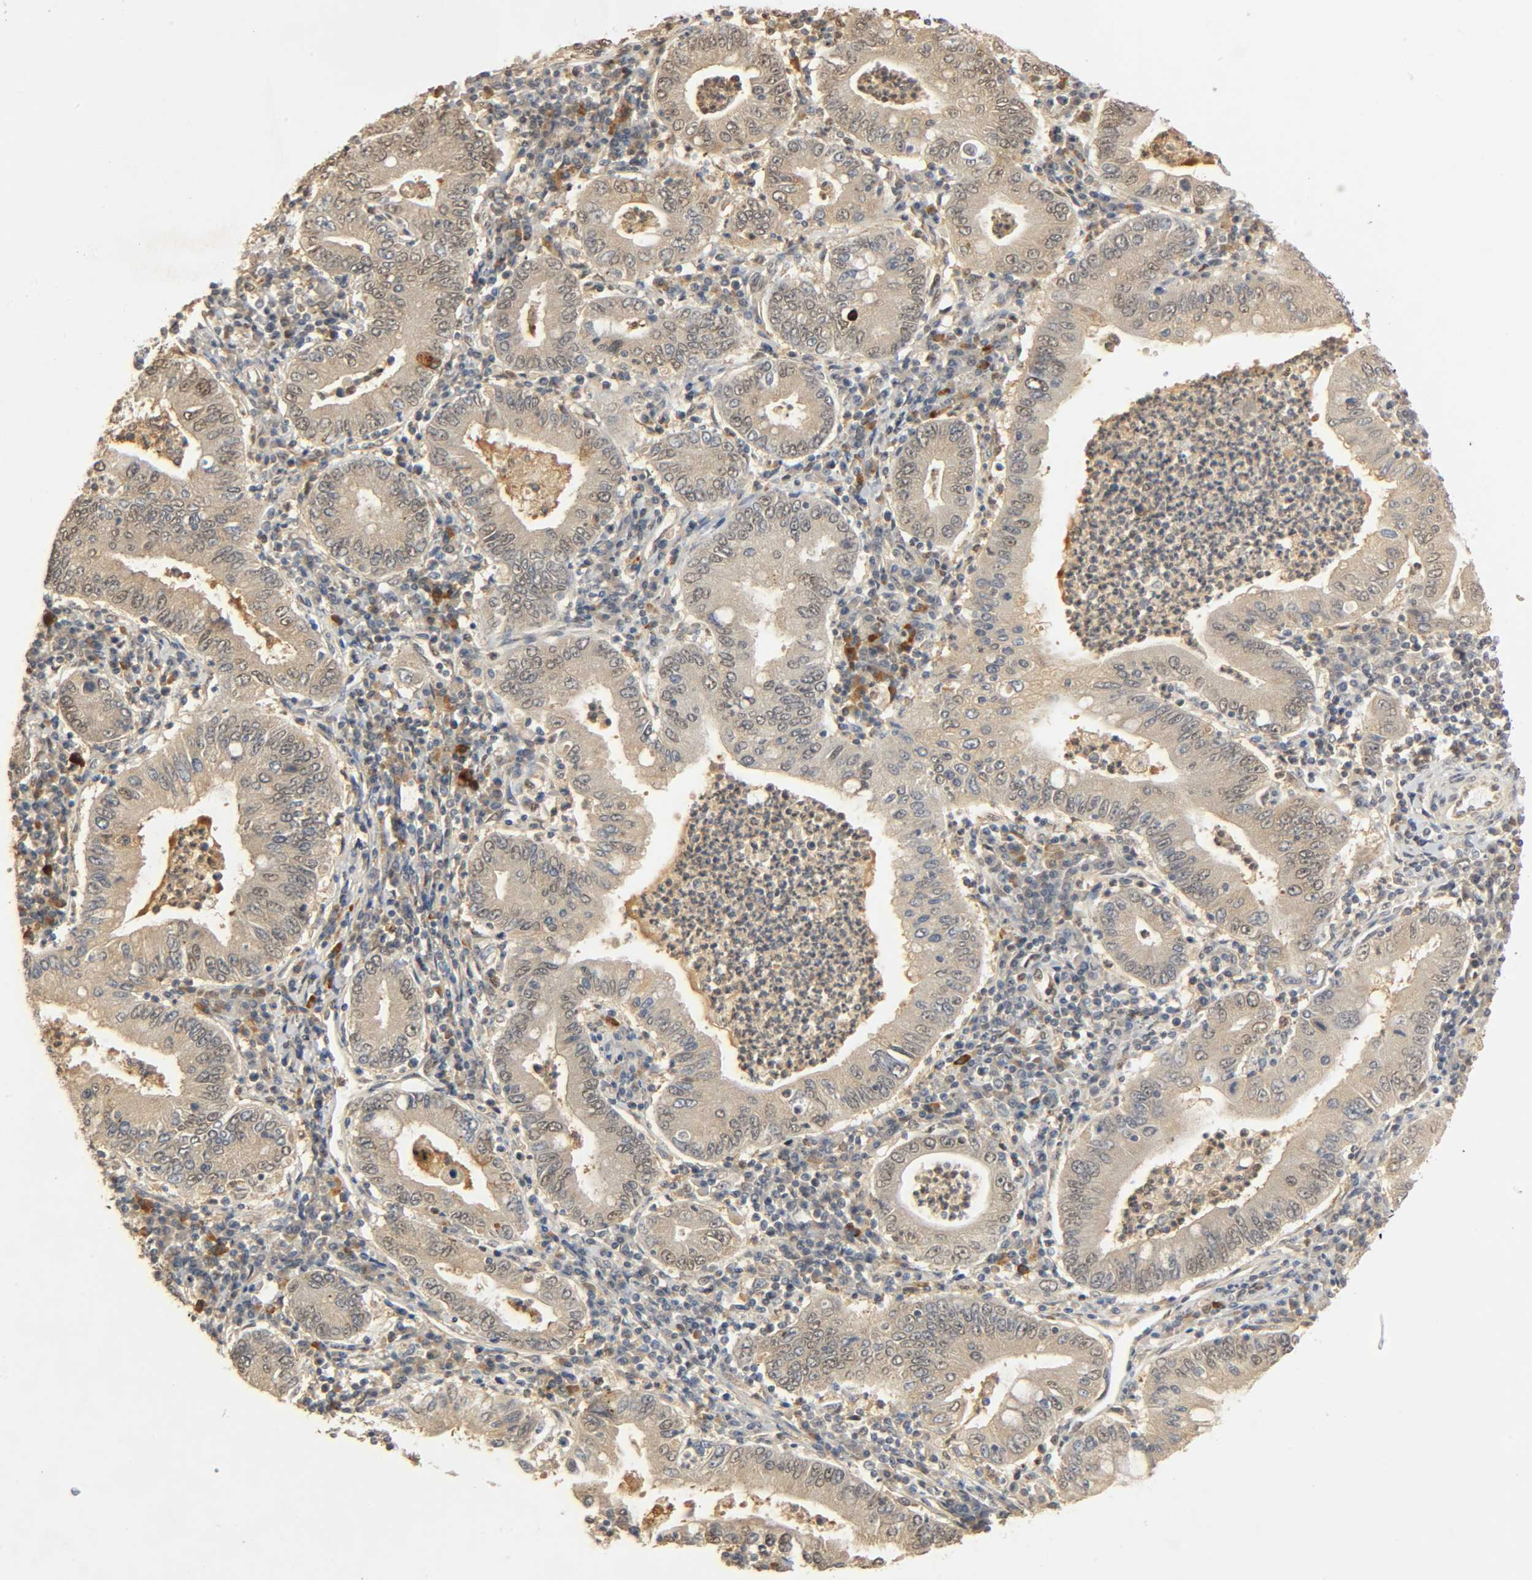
{"staining": {"intensity": "weak", "quantity": ">75%", "location": "cytoplasmic/membranous"}, "tissue": "stomach cancer", "cell_type": "Tumor cells", "image_type": "cancer", "snomed": [{"axis": "morphology", "description": "Normal tissue, NOS"}, {"axis": "morphology", "description": "Adenocarcinoma, NOS"}, {"axis": "topography", "description": "Esophagus"}, {"axis": "topography", "description": "Stomach, upper"}, {"axis": "topography", "description": "Peripheral nerve tissue"}], "caption": "Adenocarcinoma (stomach) stained with DAB immunohistochemistry reveals low levels of weak cytoplasmic/membranous staining in approximately >75% of tumor cells. (DAB (3,3'-diaminobenzidine) IHC, brown staining for protein, blue staining for nuclei).", "gene": "ZFPM2", "patient": {"sex": "male", "age": 62}}